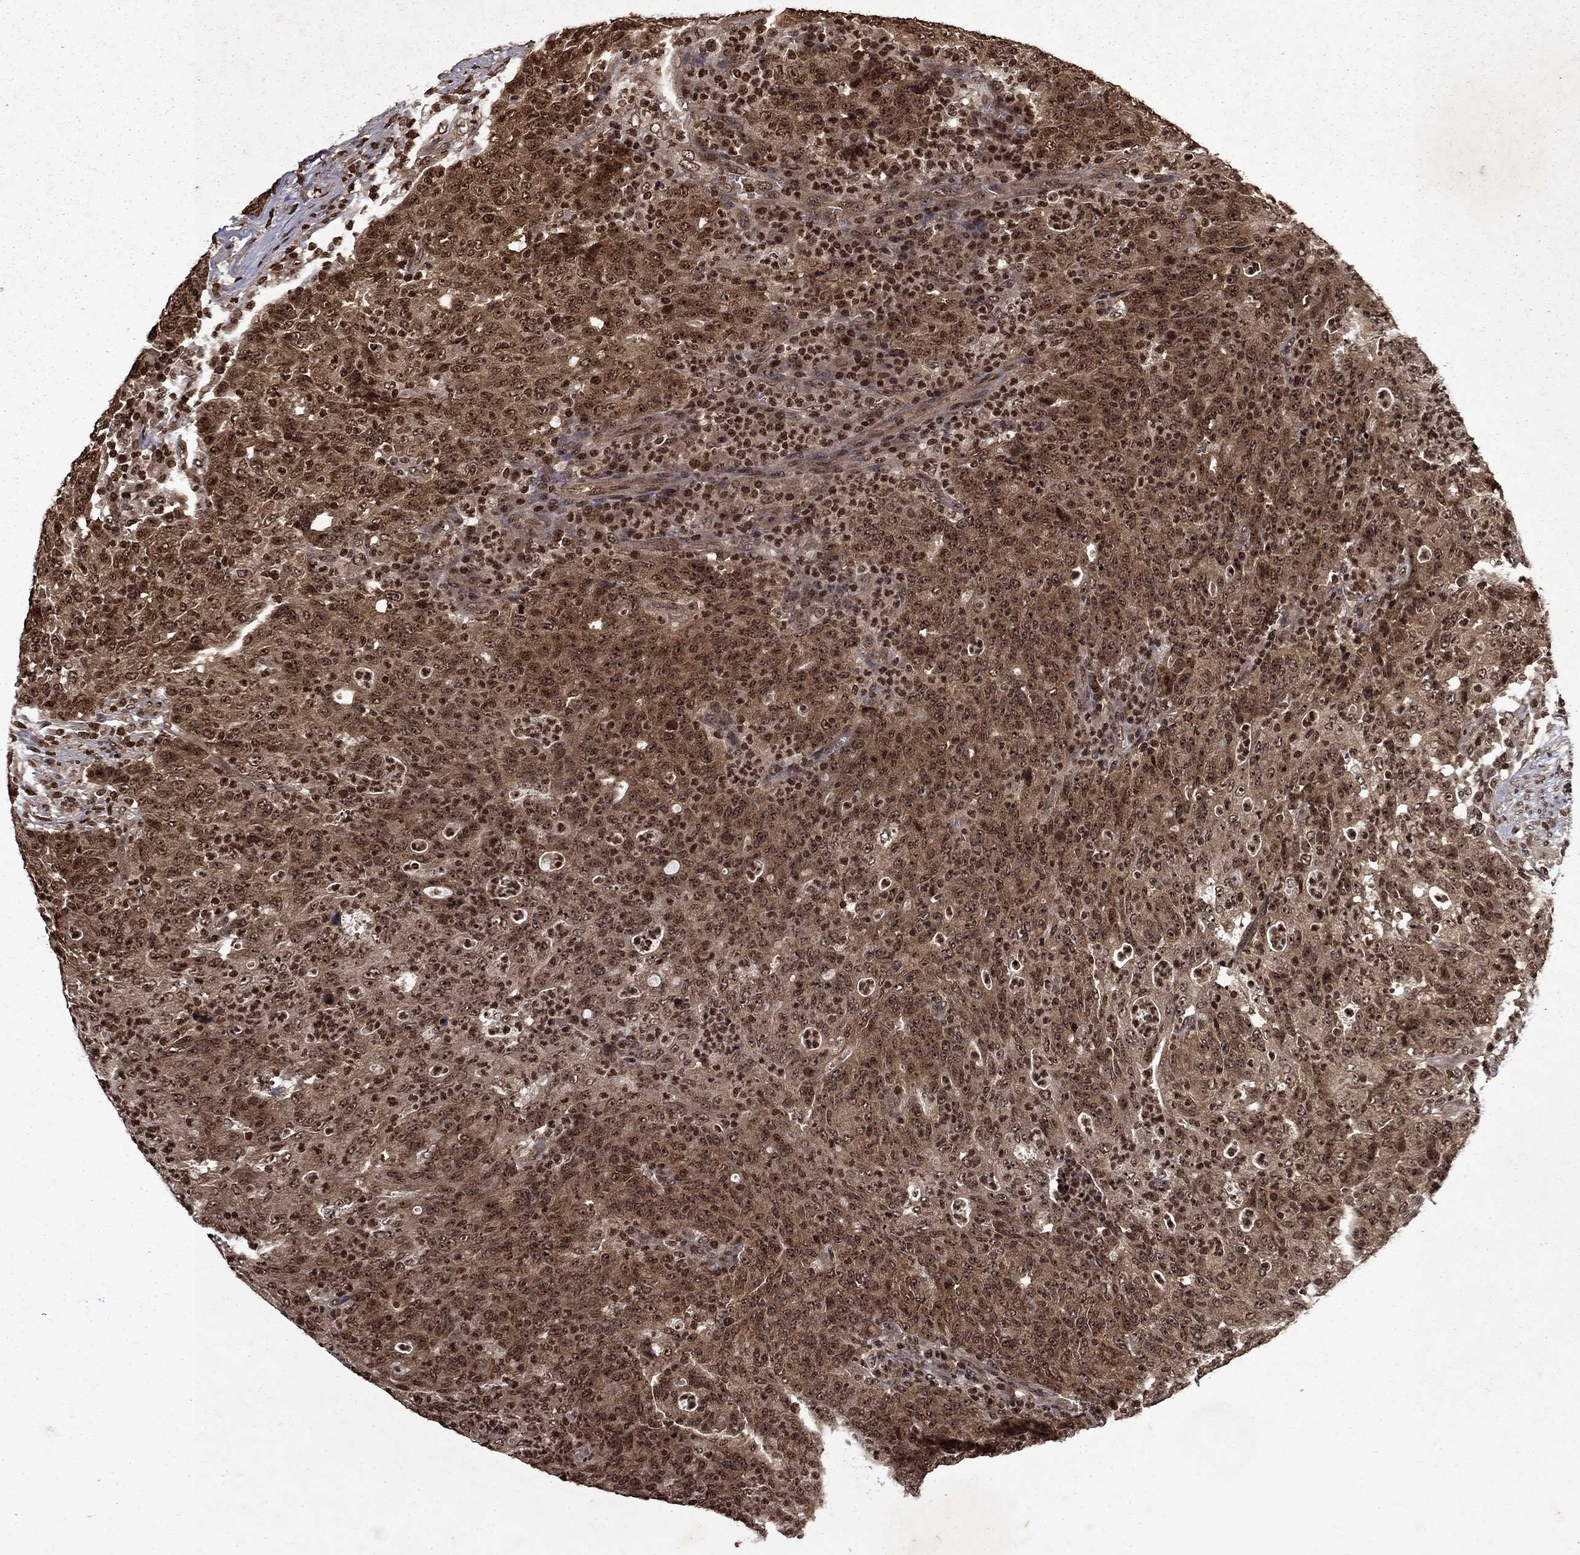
{"staining": {"intensity": "strong", "quantity": ">75%", "location": "cytoplasmic/membranous,nuclear"}, "tissue": "colorectal cancer", "cell_type": "Tumor cells", "image_type": "cancer", "snomed": [{"axis": "morphology", "description": "Adenocarcinoma, NOS"}, {"axis": "topography", "description": "Colon"}], "caption": "Adenocarcinoma (colorectal) tissue exhibits strong cytoplasmic/membranous and nuclear expression in approximately >75% of tumor cells", "gene": "PIN4", "patient": {"sex": "male", "age": 70}}